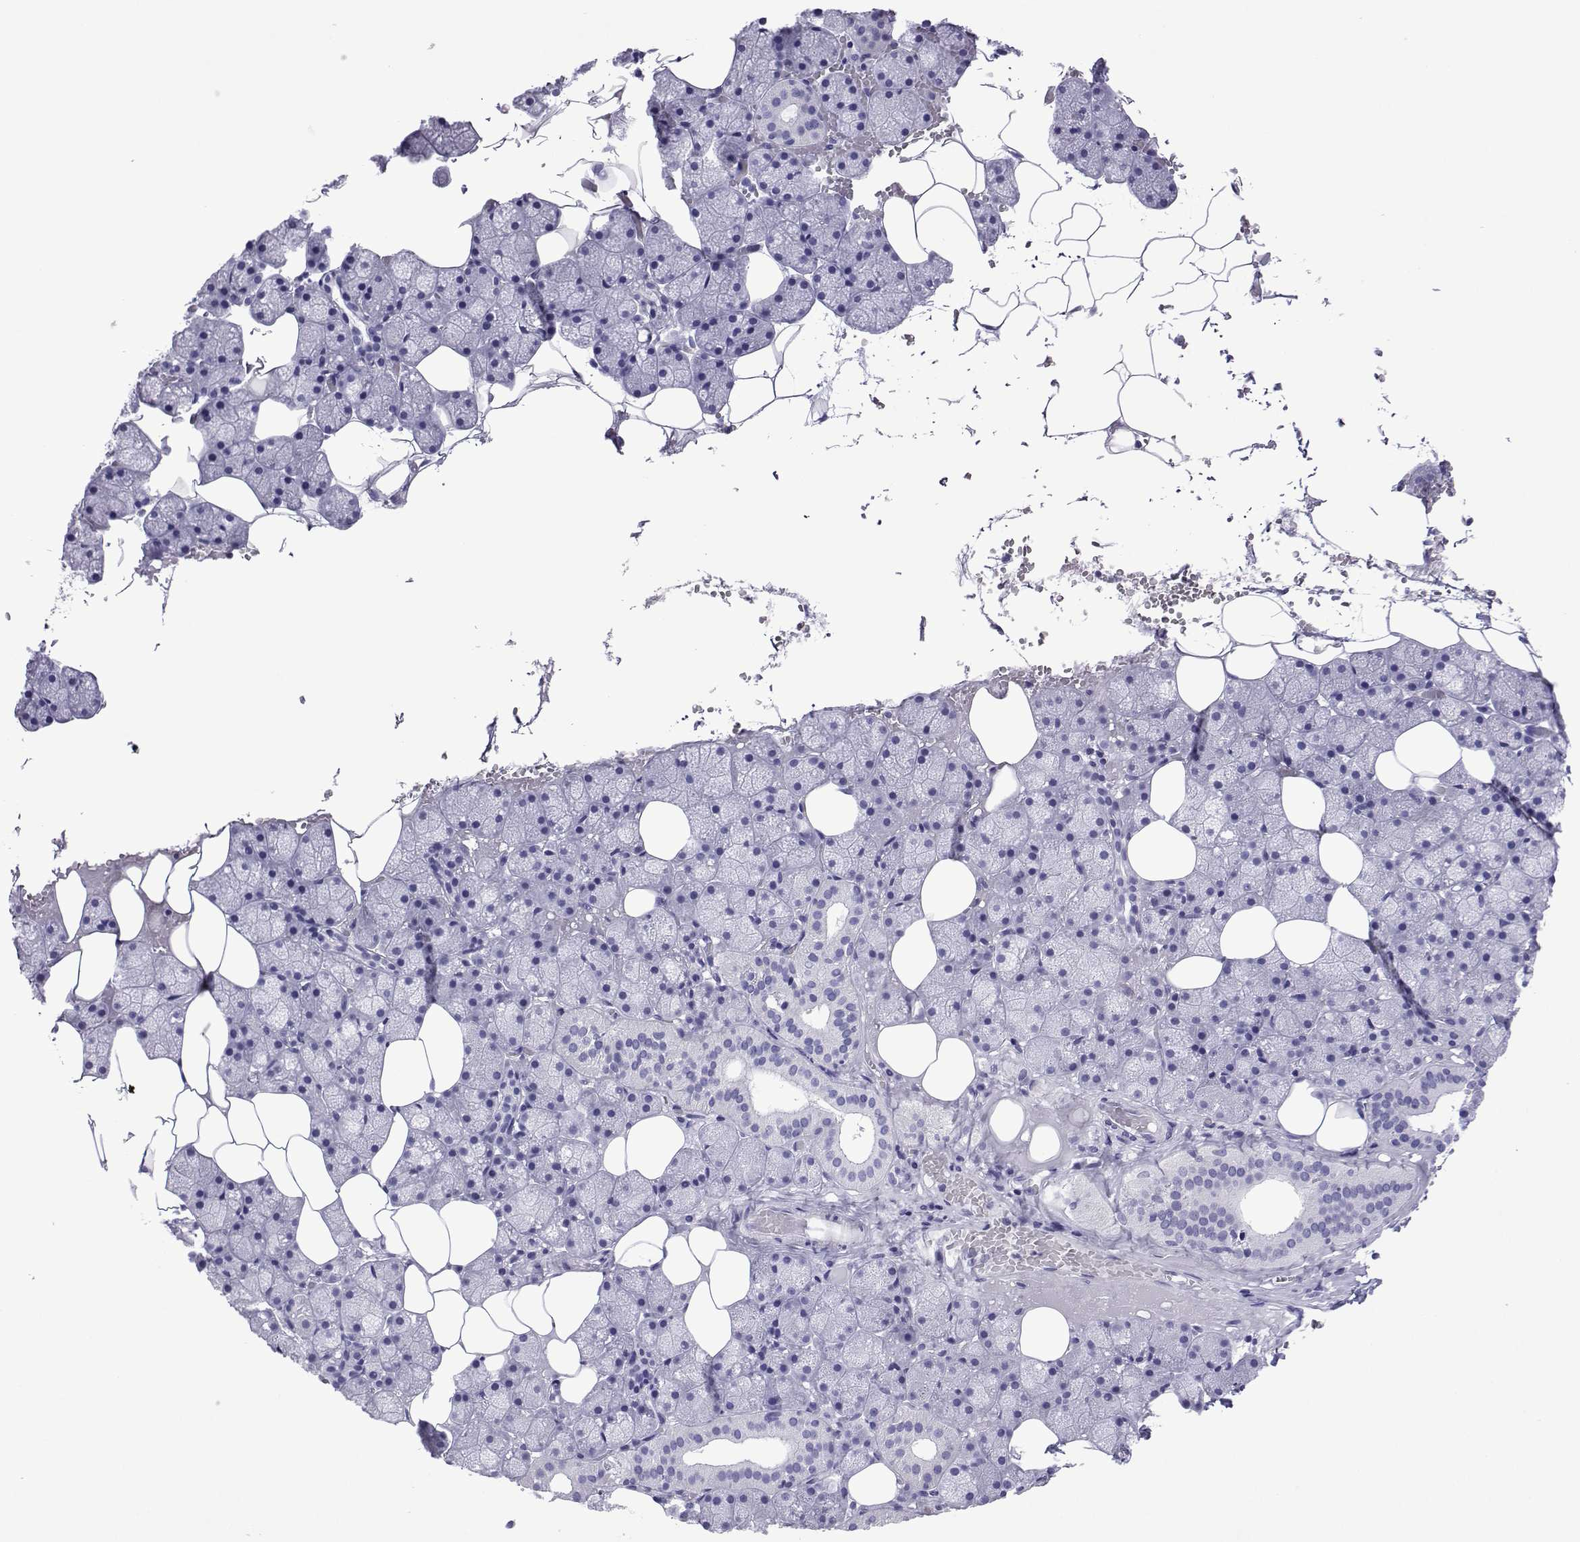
{"staining": {"intensity": "negative", "quantity": "none", "location": "none"}, "tissue": "salivary gland", "cell_type": "Glandular cells", "image_type": "normal", "snomed": [{"axis": "morphology", "description": "Normal tissue, NOS"}, {"axis": "topography", "description": "Salivary gland"}], "caption": "Immunohistochemistry (IHC) histopathology image of normal salivary gland: salivary gland stained with DAB (3,3'-diaminobenzidine) displays no significant protein staining in glandular cells.", "gene": "SPANXA1", "patient": {"sex": "male", "age": 38}}